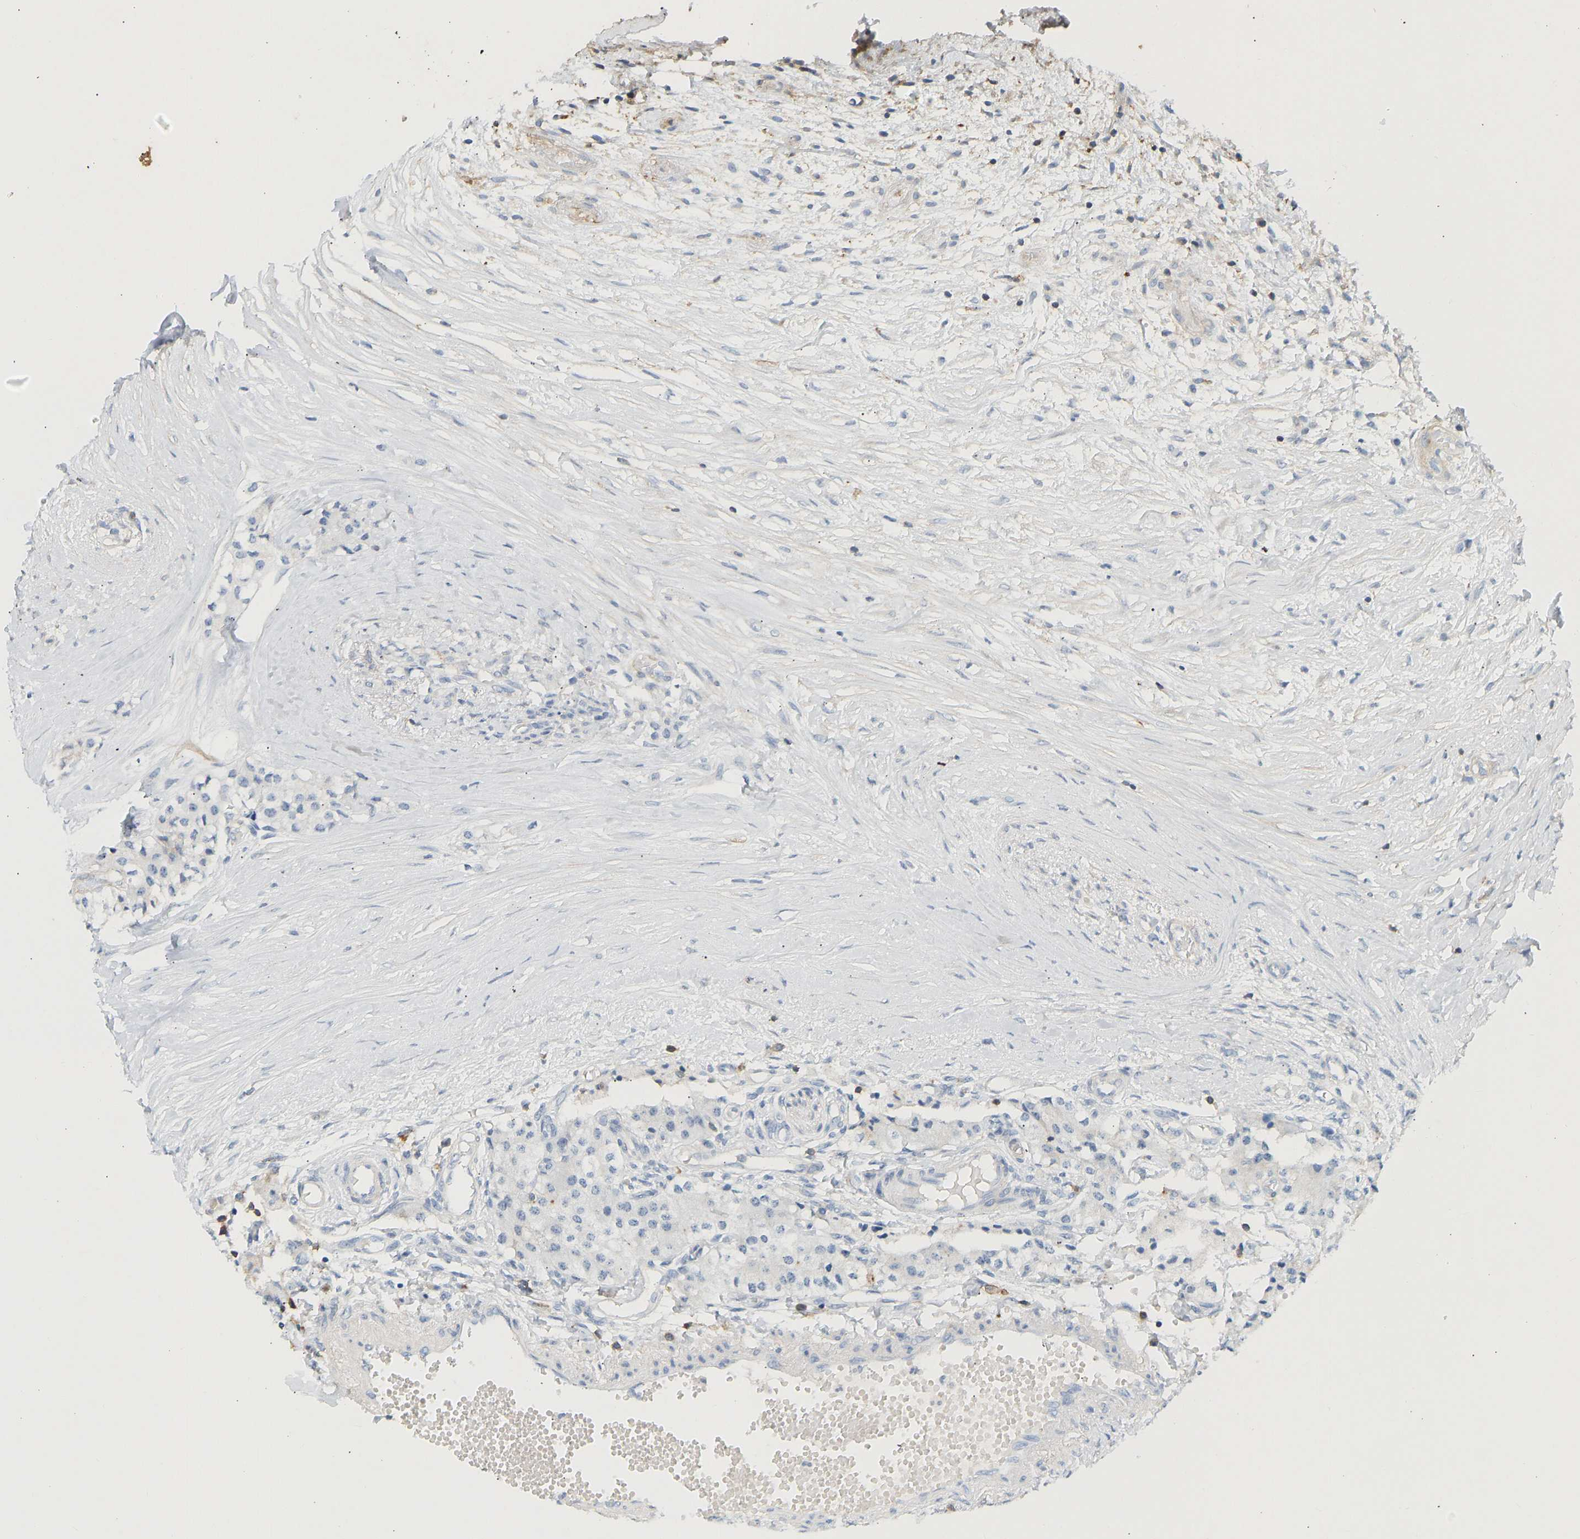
{"staining": {"intensity": "negative", "quantity": "none", "location": "none"}, "tissue": "carcinoid", "cell_type": "Tumor cells", "image_type": "cancer", "snomed": [{"axis": "morphology", "description": "Carcinoid, malignant, NOS"}, {"axis": "topography", "description": "Colon"}], "caption": "IHC histopathology image of carcinoid (malignant) stained for a protein (brown), which shows no staining in tumor cells.", "gene": "BVES", "patient": {"sex": "female", "age": 52}}